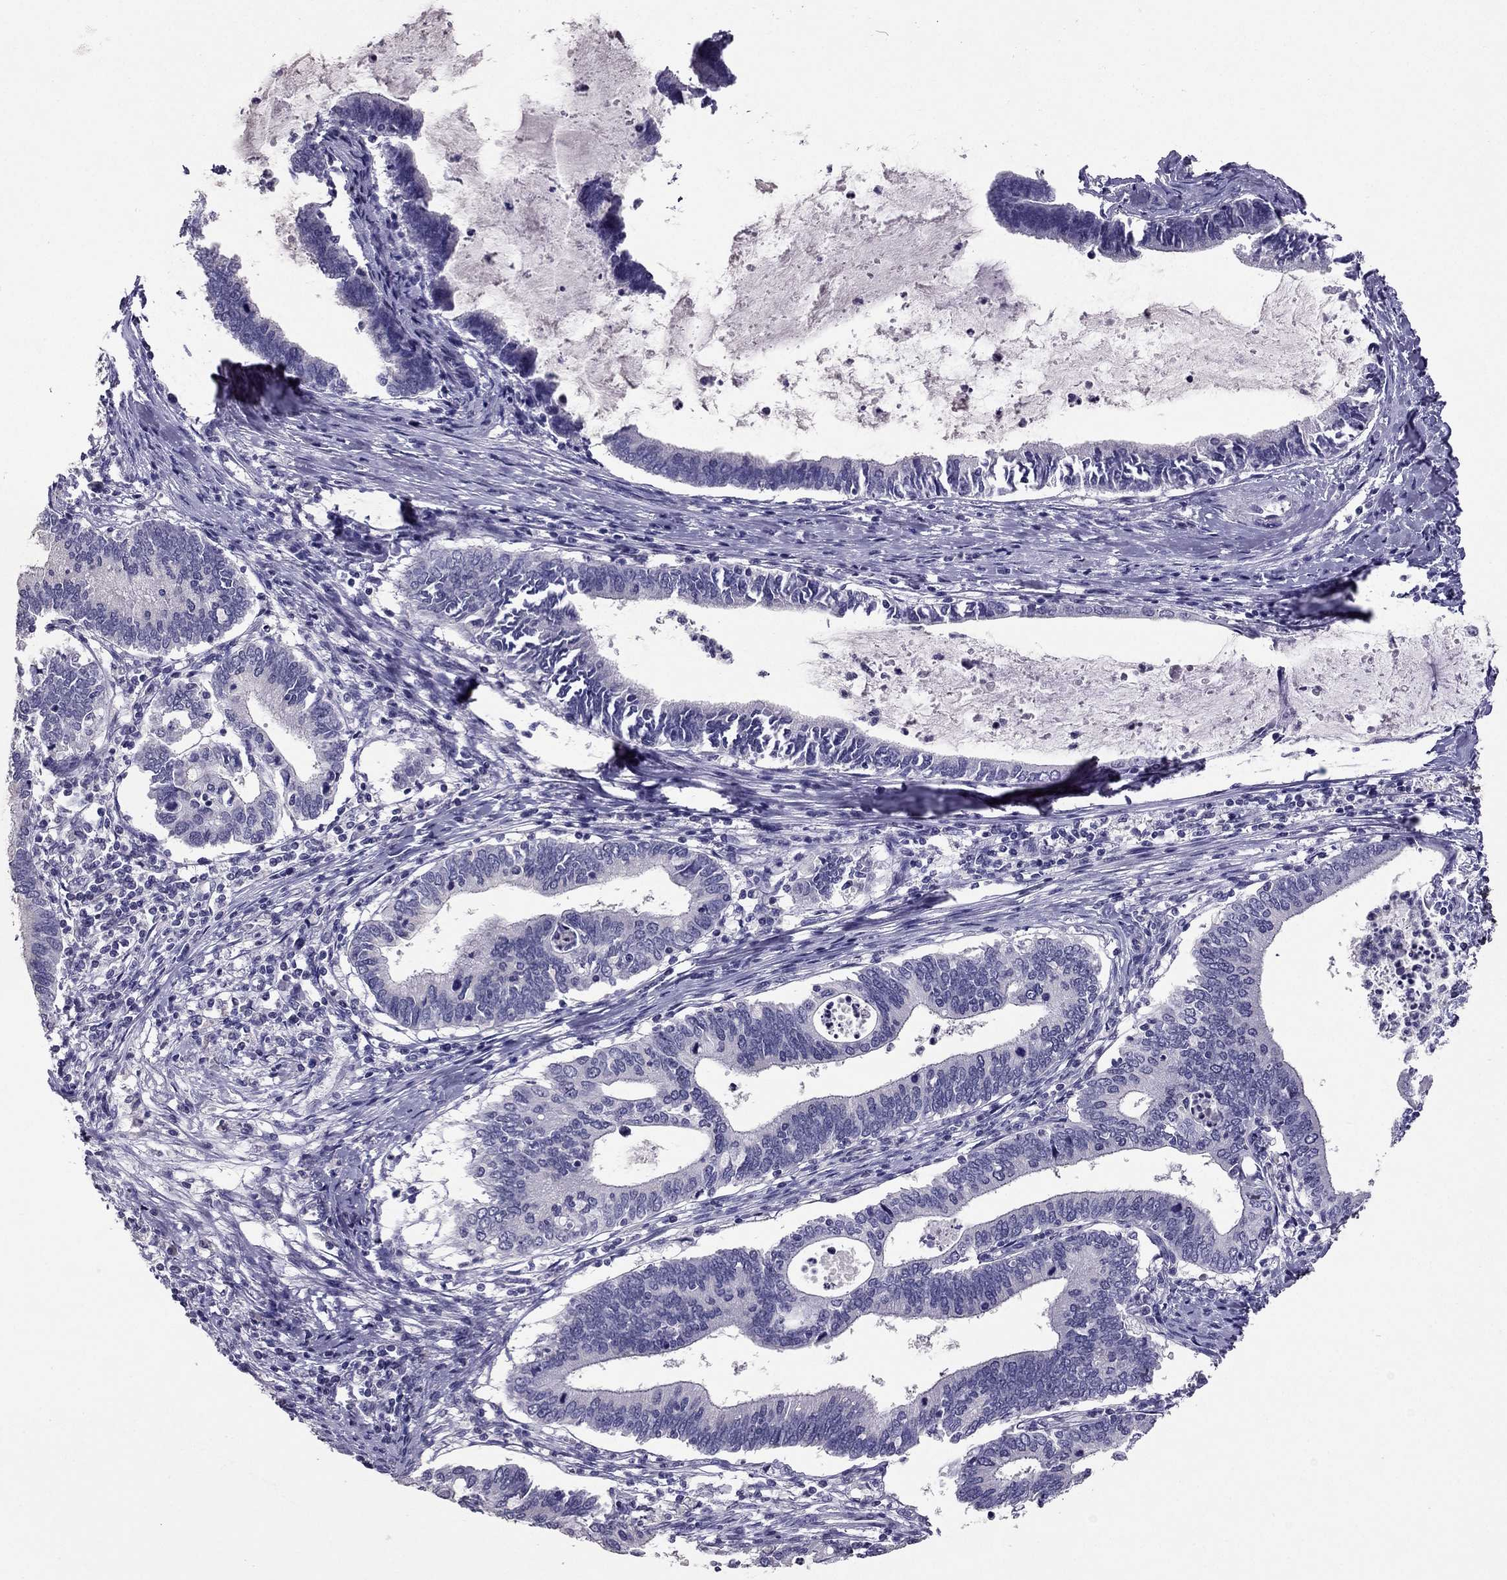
{"staining": {"intensity": "negative", "quantity": "none", "location": "none"}, "tissue": "cervical cancer", "cell_type": "Tumor cells", "image_type": "cancer", "snomed": [{"axis": "morphology", "description": "Adenocarcinoma, NOS"}, {"axis": "topography", "description": "Cervix"}], "caption": "DAB (3,3'-diaminobenzidine) immunohistochemical staining of human adenocarcinoma (cervical) shows no significant staining in tumor cells. (DAB IHC, high magnification).", "gene": "RHO", "patient": {"sex": "female", "age": 42}}